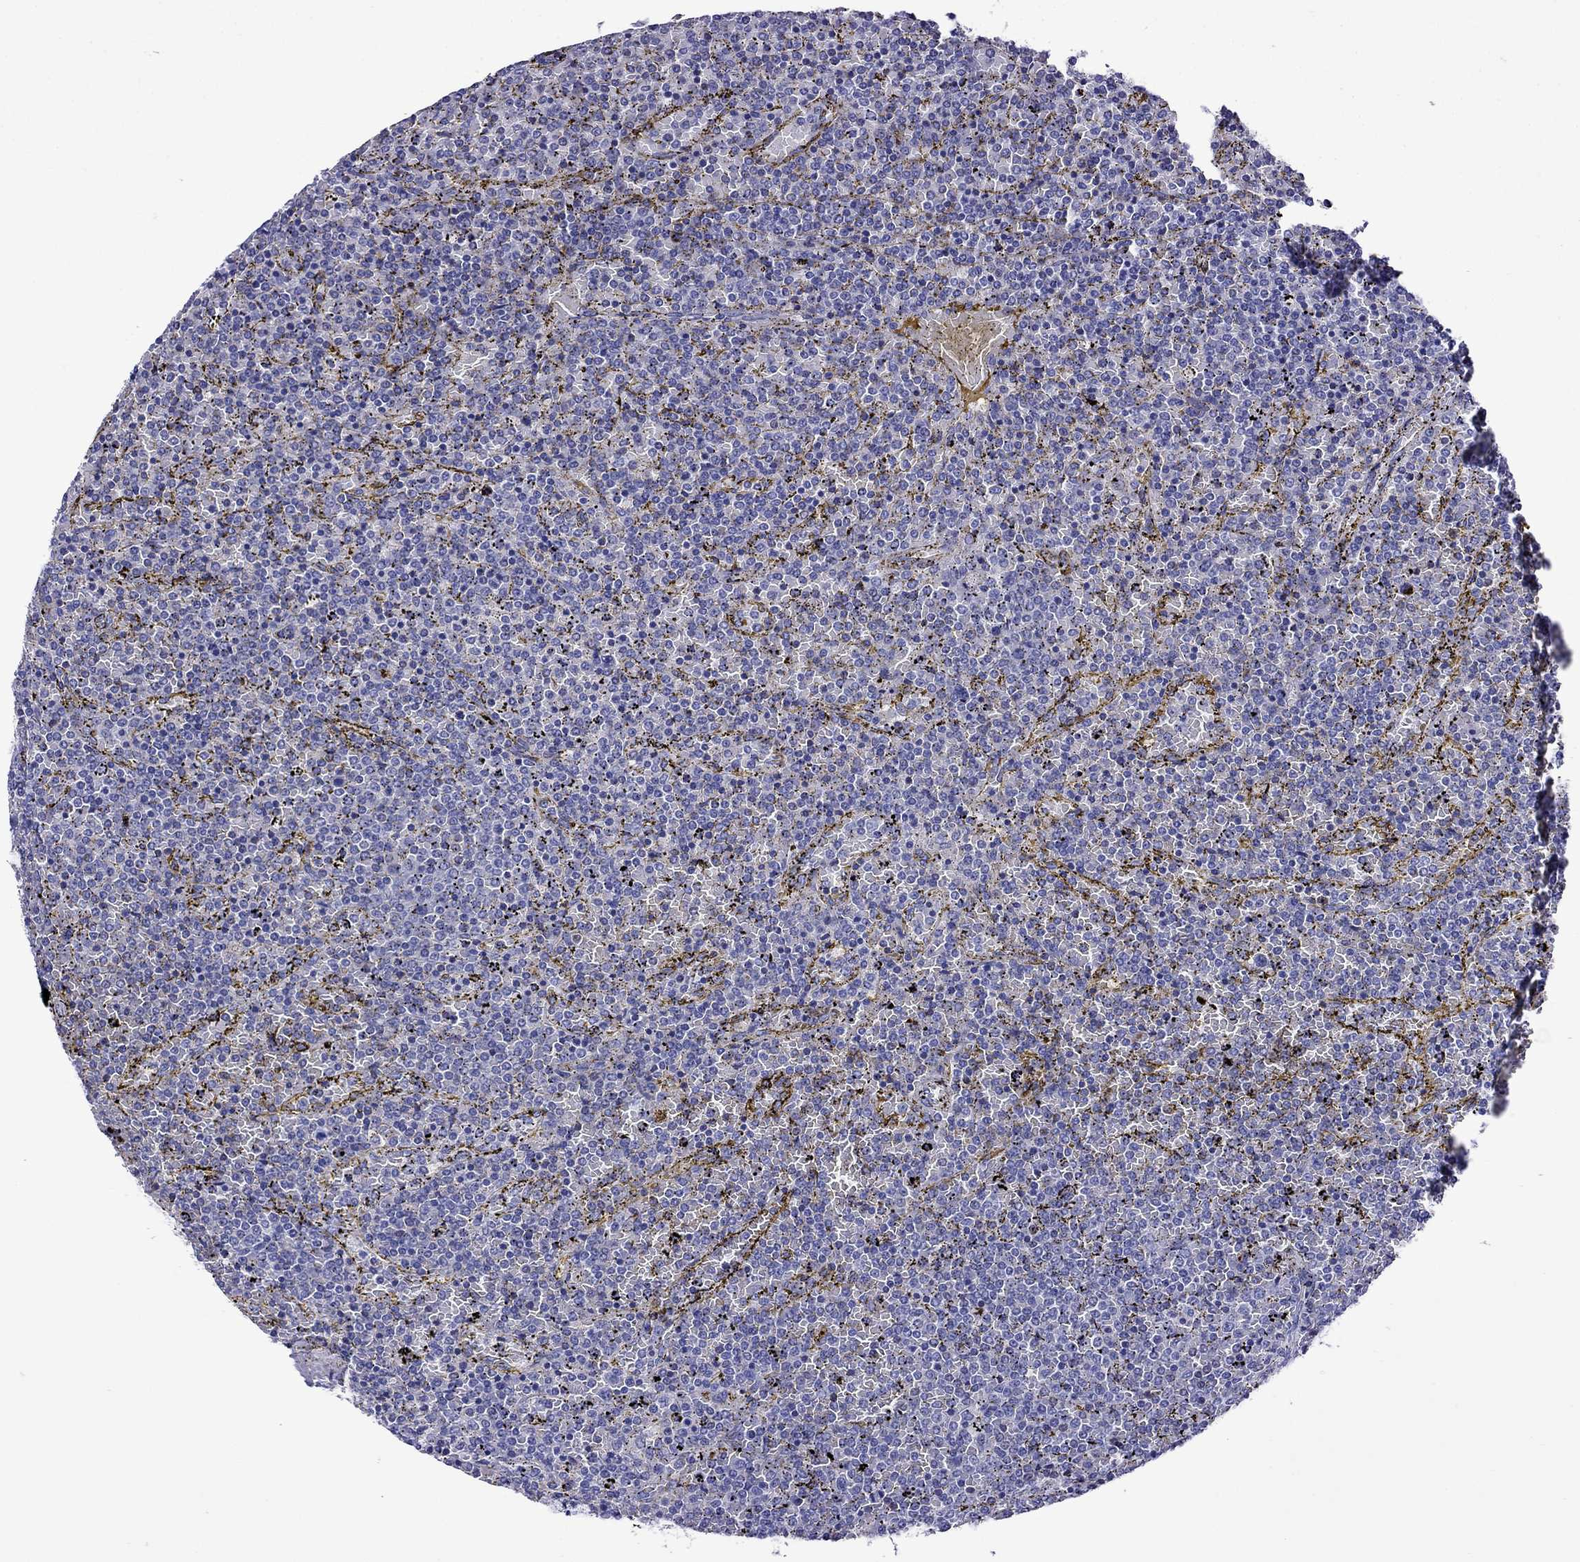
{"staining": {"intensity": "negative", "quantity": "none", "location": "none"}, "tissue": "lymphoma", "cell_type": "Tumor cells", "image_type": "cancer", "snomed": [{"axis": "morphology", "description": "Malignant lymphoma, non-Hodgkin's type, Low grade"}, {"axis": "topography", "description": "Spleen"}], "caption": "Immunohistochemistry image of neoplastic tissue: human low-grade malignant lymphoma, non-Hodgkin's type stained with DAB (3,3'-diaminobenzidine) shows no significant protein positivity in tumor cells.", "gene": "SCG2", "patient": {"sex": "female", "age": 77}}